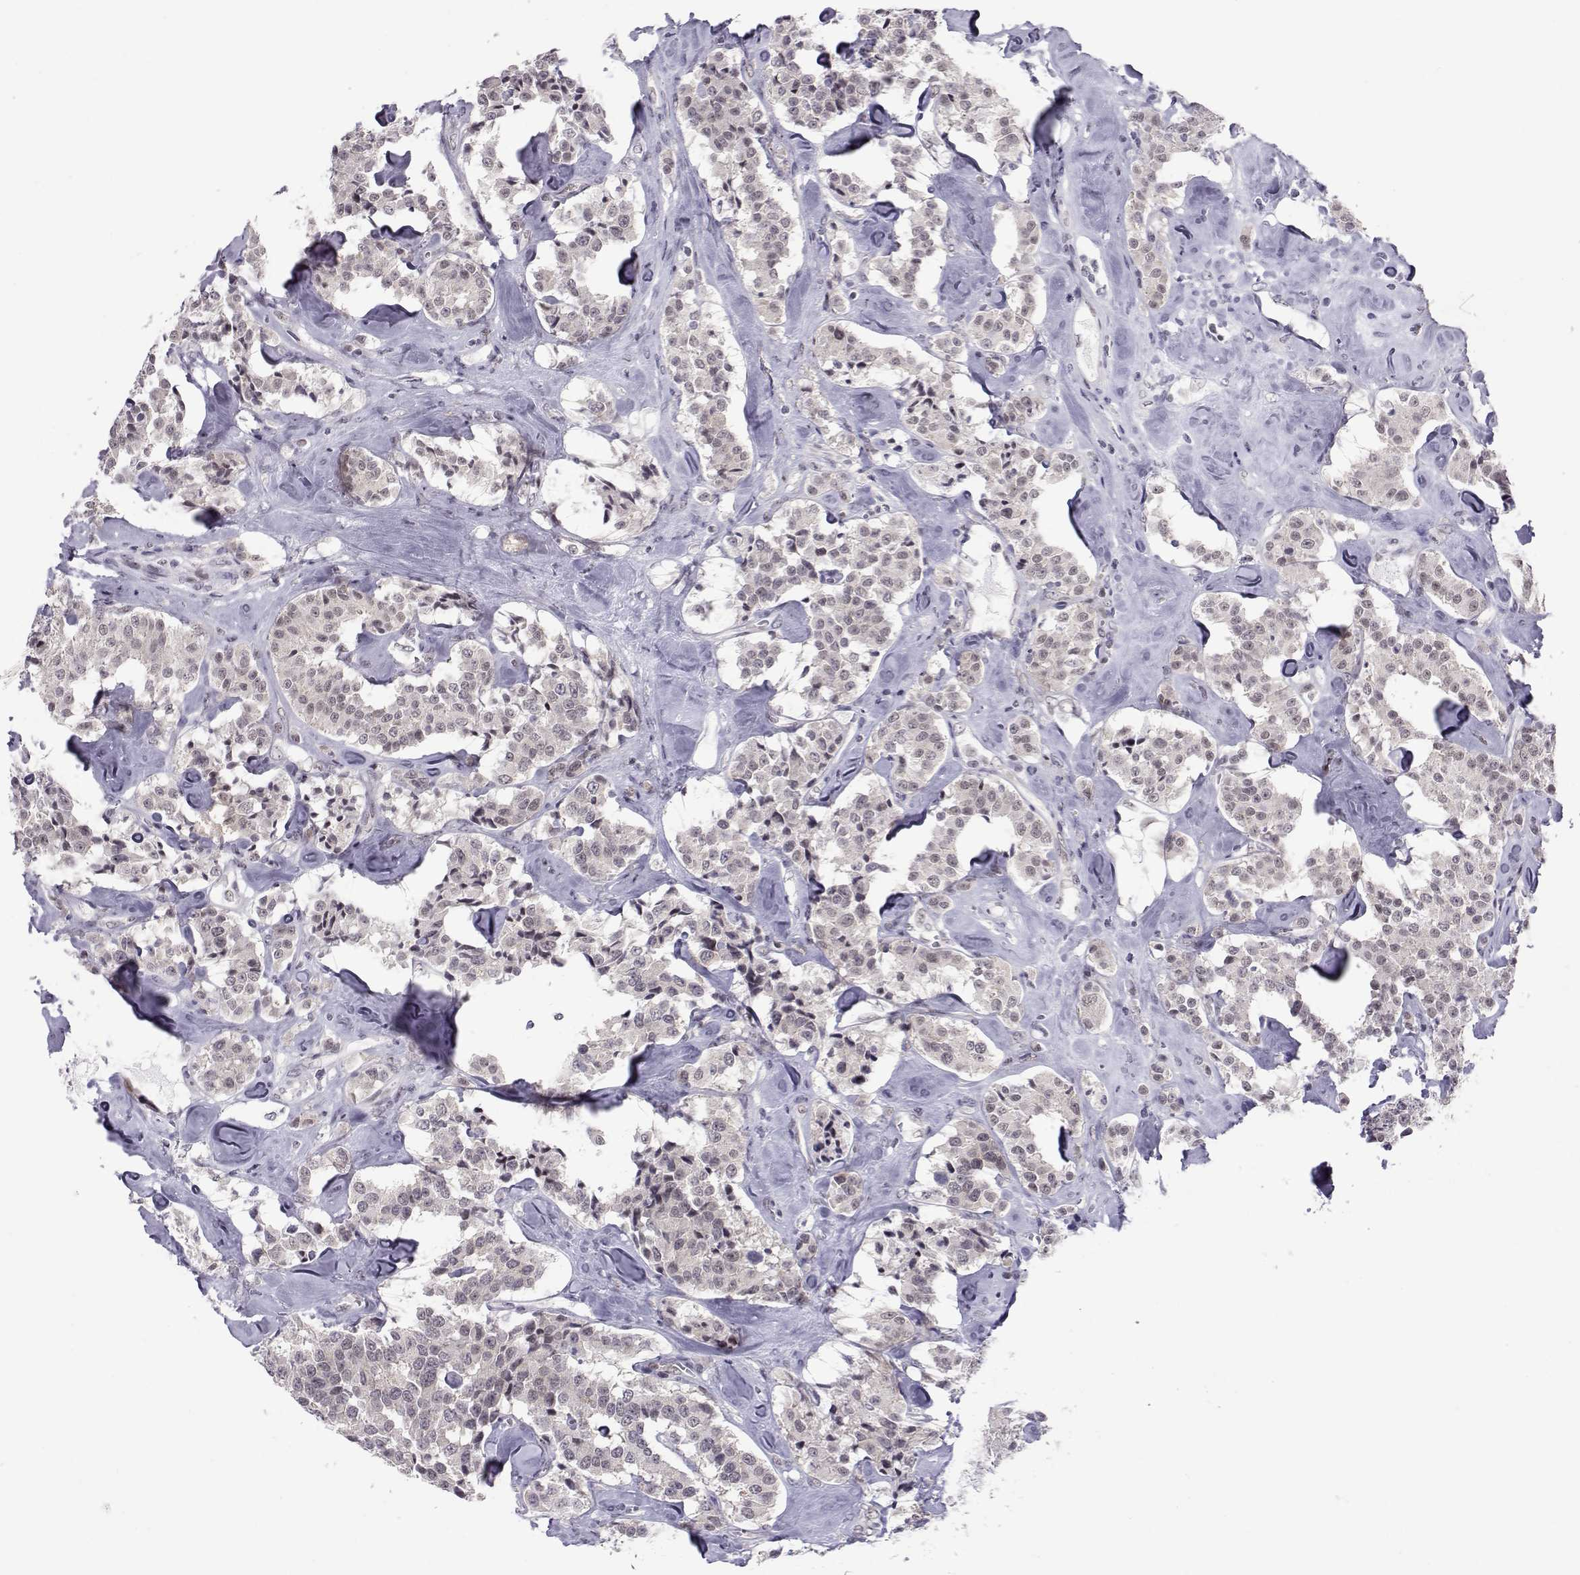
{"staining": {"intensity": "negative", "quantity": "none", "location": "none"}, "tissue": "carcinoid", "cell_type": "Tumor cells", "image_type": "cancer", "snomed": [{"axis": "morphology", "description": "Carcinoid, malignant, NOS"}, {"axis": "topography", "description": "Pancreas"}], "caption": "Immunohistochemistry photomicrograph of neoplastic tissue: carcinoid stained with DAB shows no significant protein positivity in tumor cells. Brightfield microscopy of immunohistochemistry (IHC) stained with DAB (brown) and hematoxylin (blue), captured at high magnification.", "gene": "SIX6", "patient": {"sex": "male", "age": 41}}